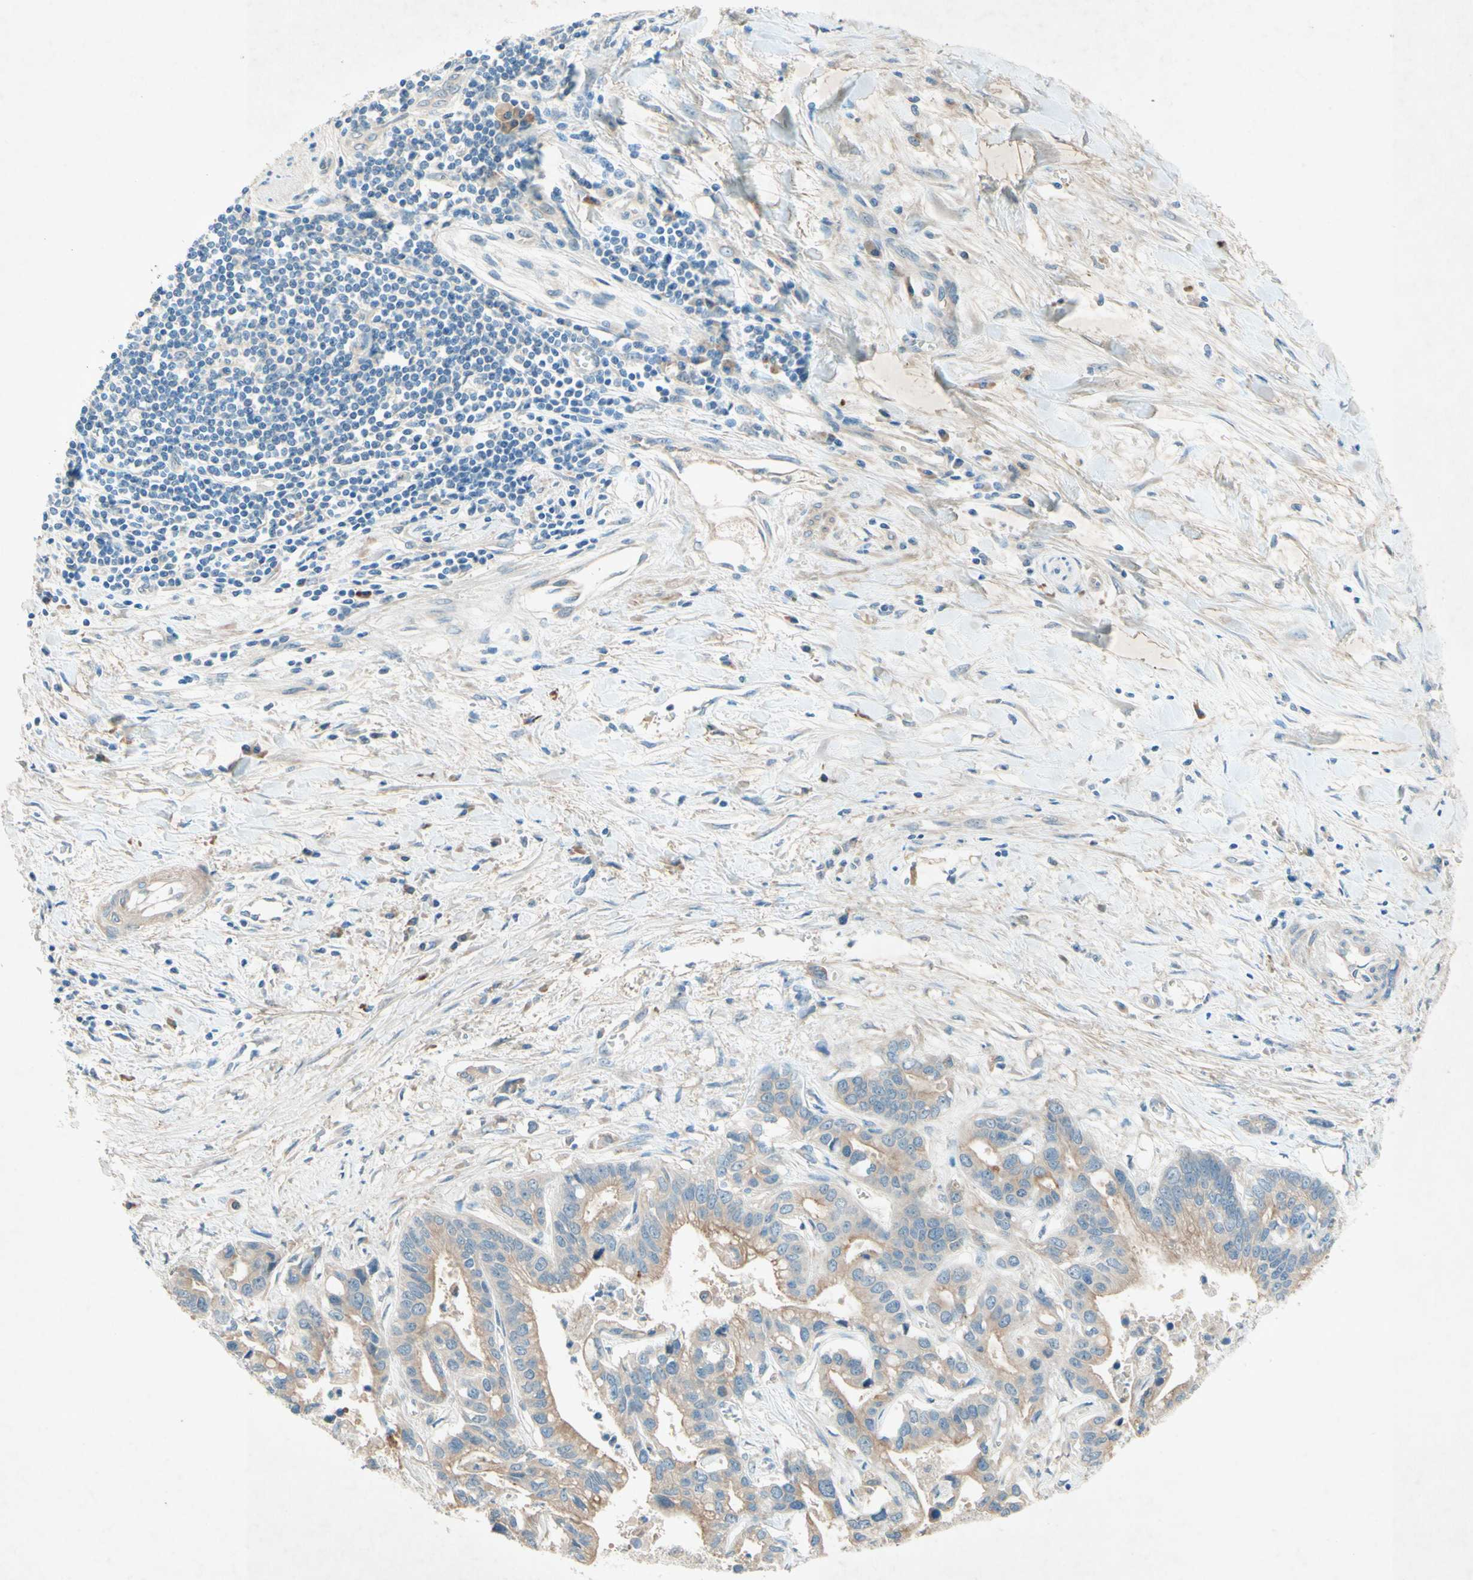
{"staining": {"intensity": "moderate", "quantity": "25%-75%", "location": "cytoplasmic/membranous"}, "tissue": "liver cancer", "cell_type": "Tumor cells", "image_type": "cancer", "snomed": [{"axis": "morphology", "description": "Cholangiocarcinoma"}, {"axis": "topography", "description": "Liver"}], "caption": "The immunohistochemical stain highlights moderate cytoplasmic/membranous expression in tumor cells of liver cancer tissue.", "gene": "IL2", "patient": {"sex": "female", "age": 65}}